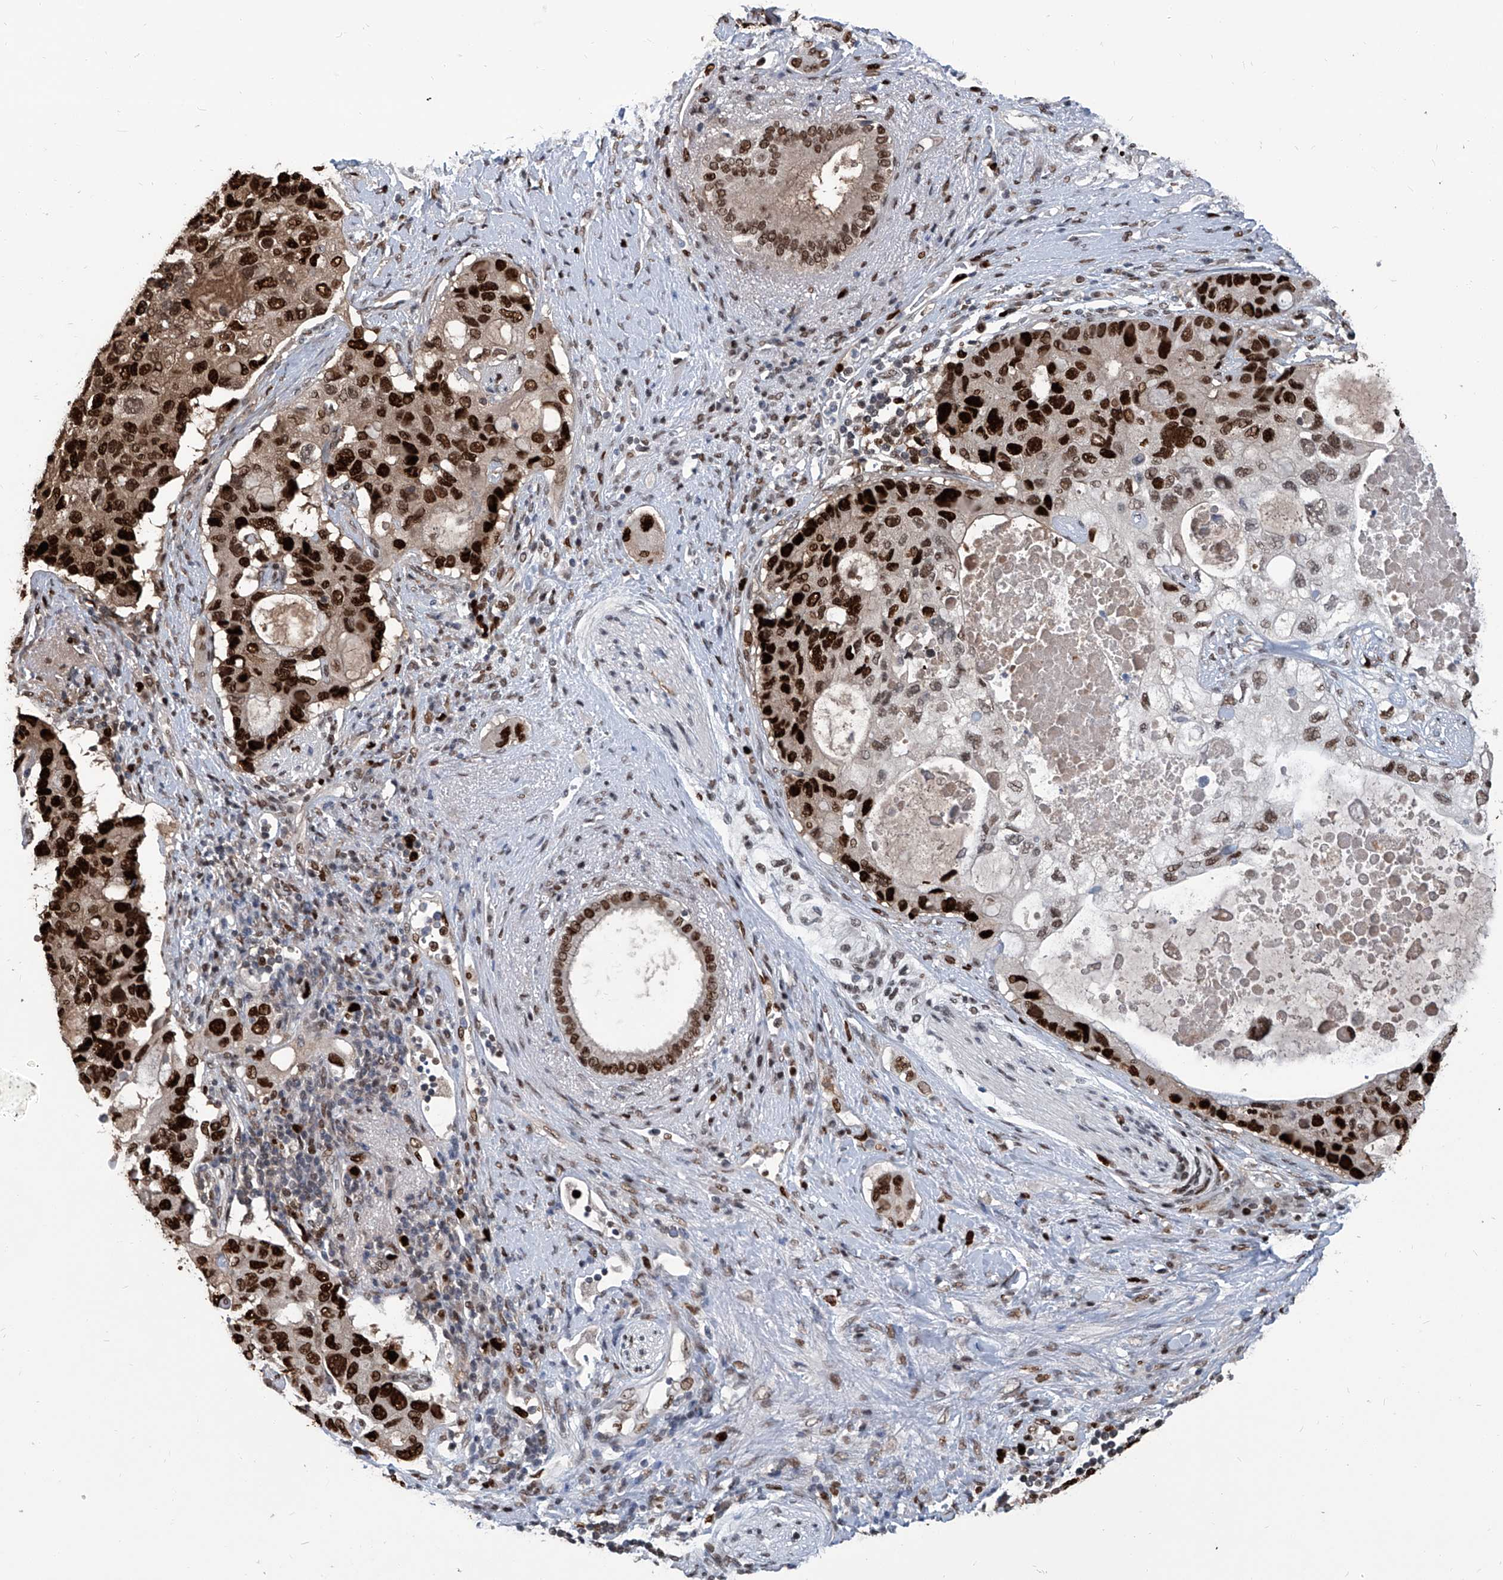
{"staining": {"intensity": "strong", "quantity": ">75%", "location": "nuclear"}, "tissue": "pancreatic cancer", "cell_type": "Tumor cells", "image_type": "cancer", "snomed": [{"axis": "morphology", "description": "Adenocarcinoma, NOS"}, {"axis": "topography", "description": "Pancreas"}], "caption": "Adenocarcinoma (pancreatic) tissue shows strong nuclear positivity in about >75% of tumor cells, visualized by immunohistochemistry.", "gene": "PCNA", "patient": {"sex": "female", "age": 56}}